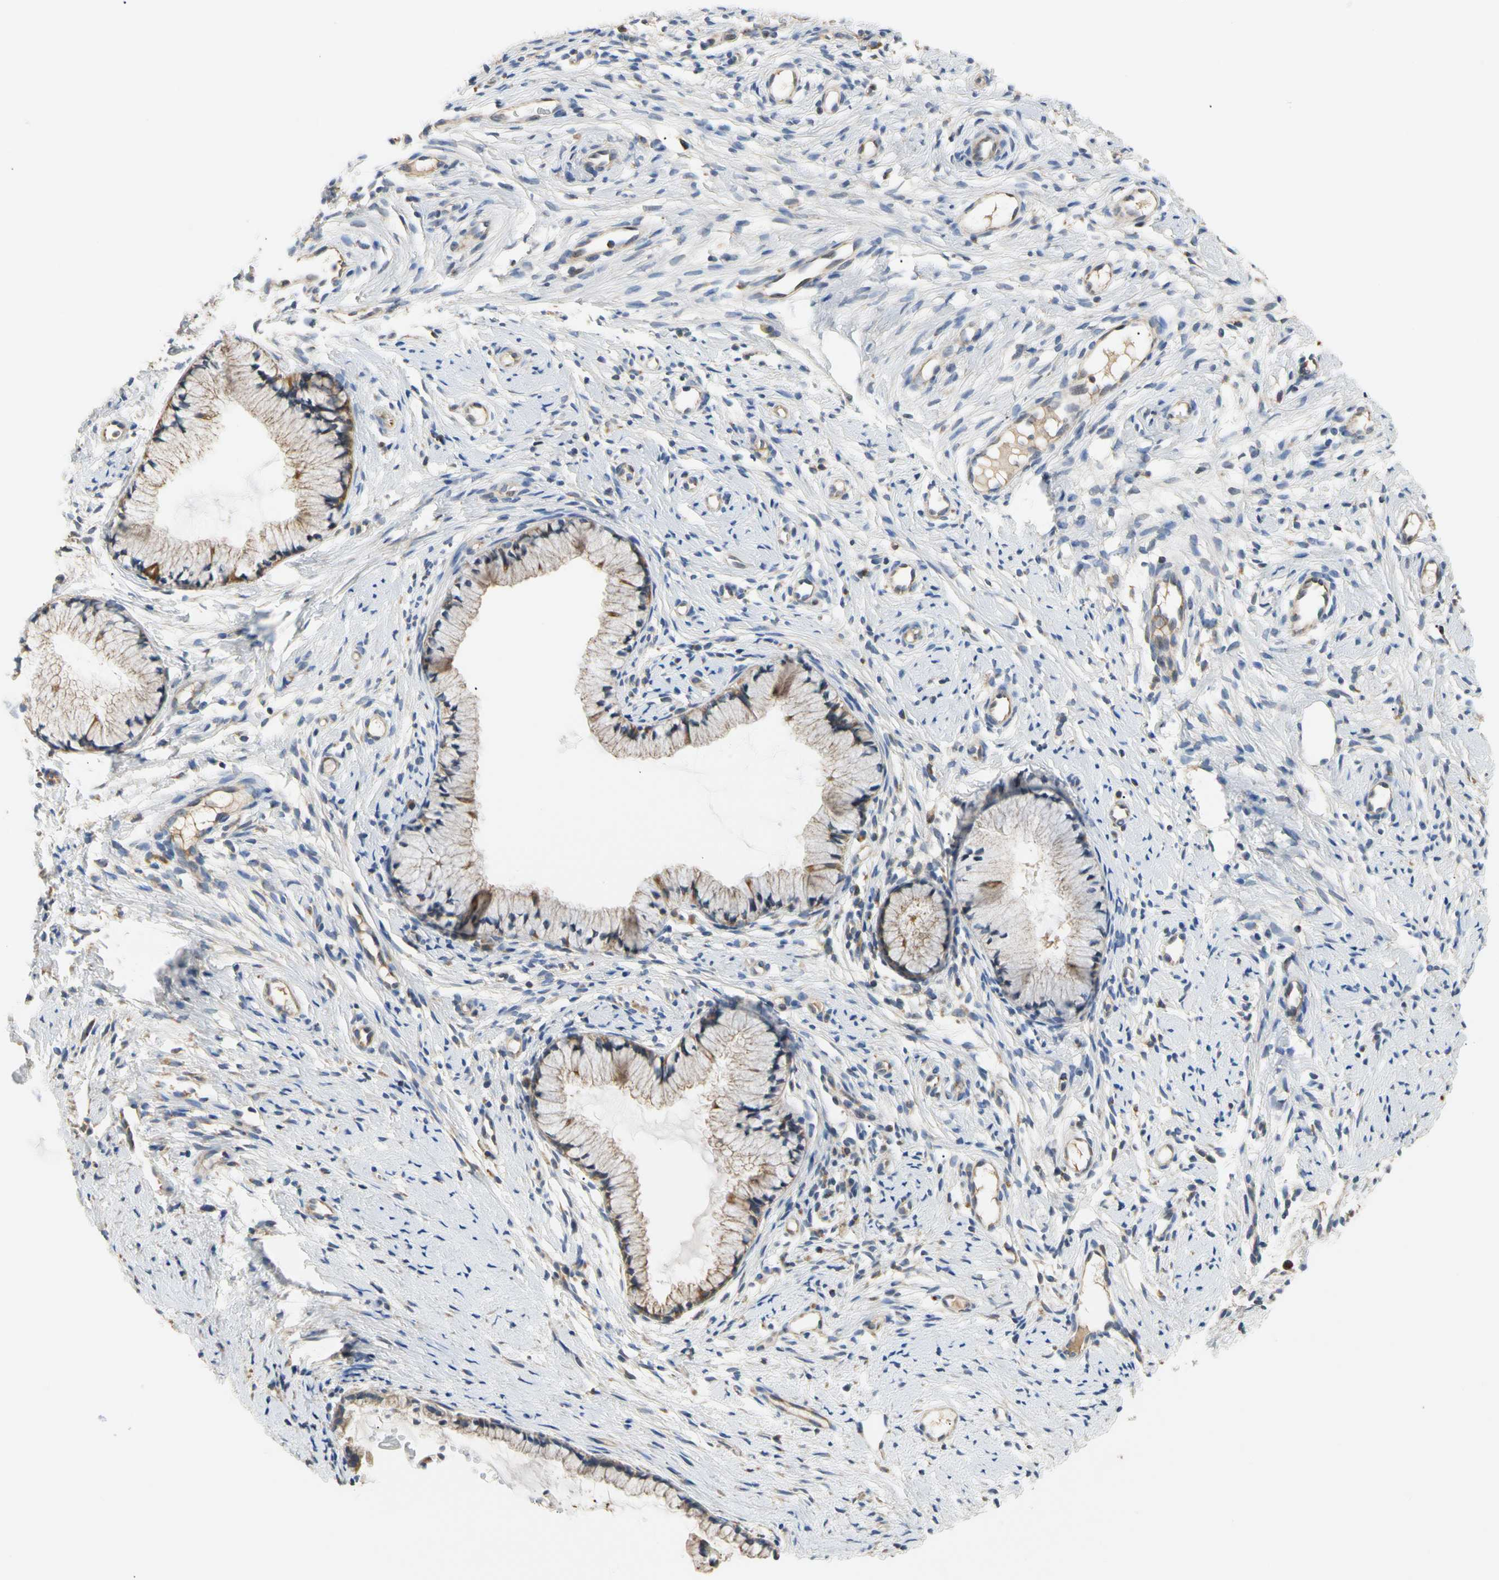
{"staining": {"intensity": "moderate", "quantity": "<25%", "location": "cytoplasmic/membranous"}, "tissue": "cervix", "cell_type": "Glandular cells", "image_type": "normal", "snomed": [{"axis": "morphology", "description": "Normal tissue, NOS"}, {"axis": "topography", "description": "Cervix"}], "caption": "Glandular cells show moderate cytoplasmic/membranous staining in about <25% of cells in benign cervix.", "gene": "PLGRKT", "patient": {"sex": "female", "age": 82}}